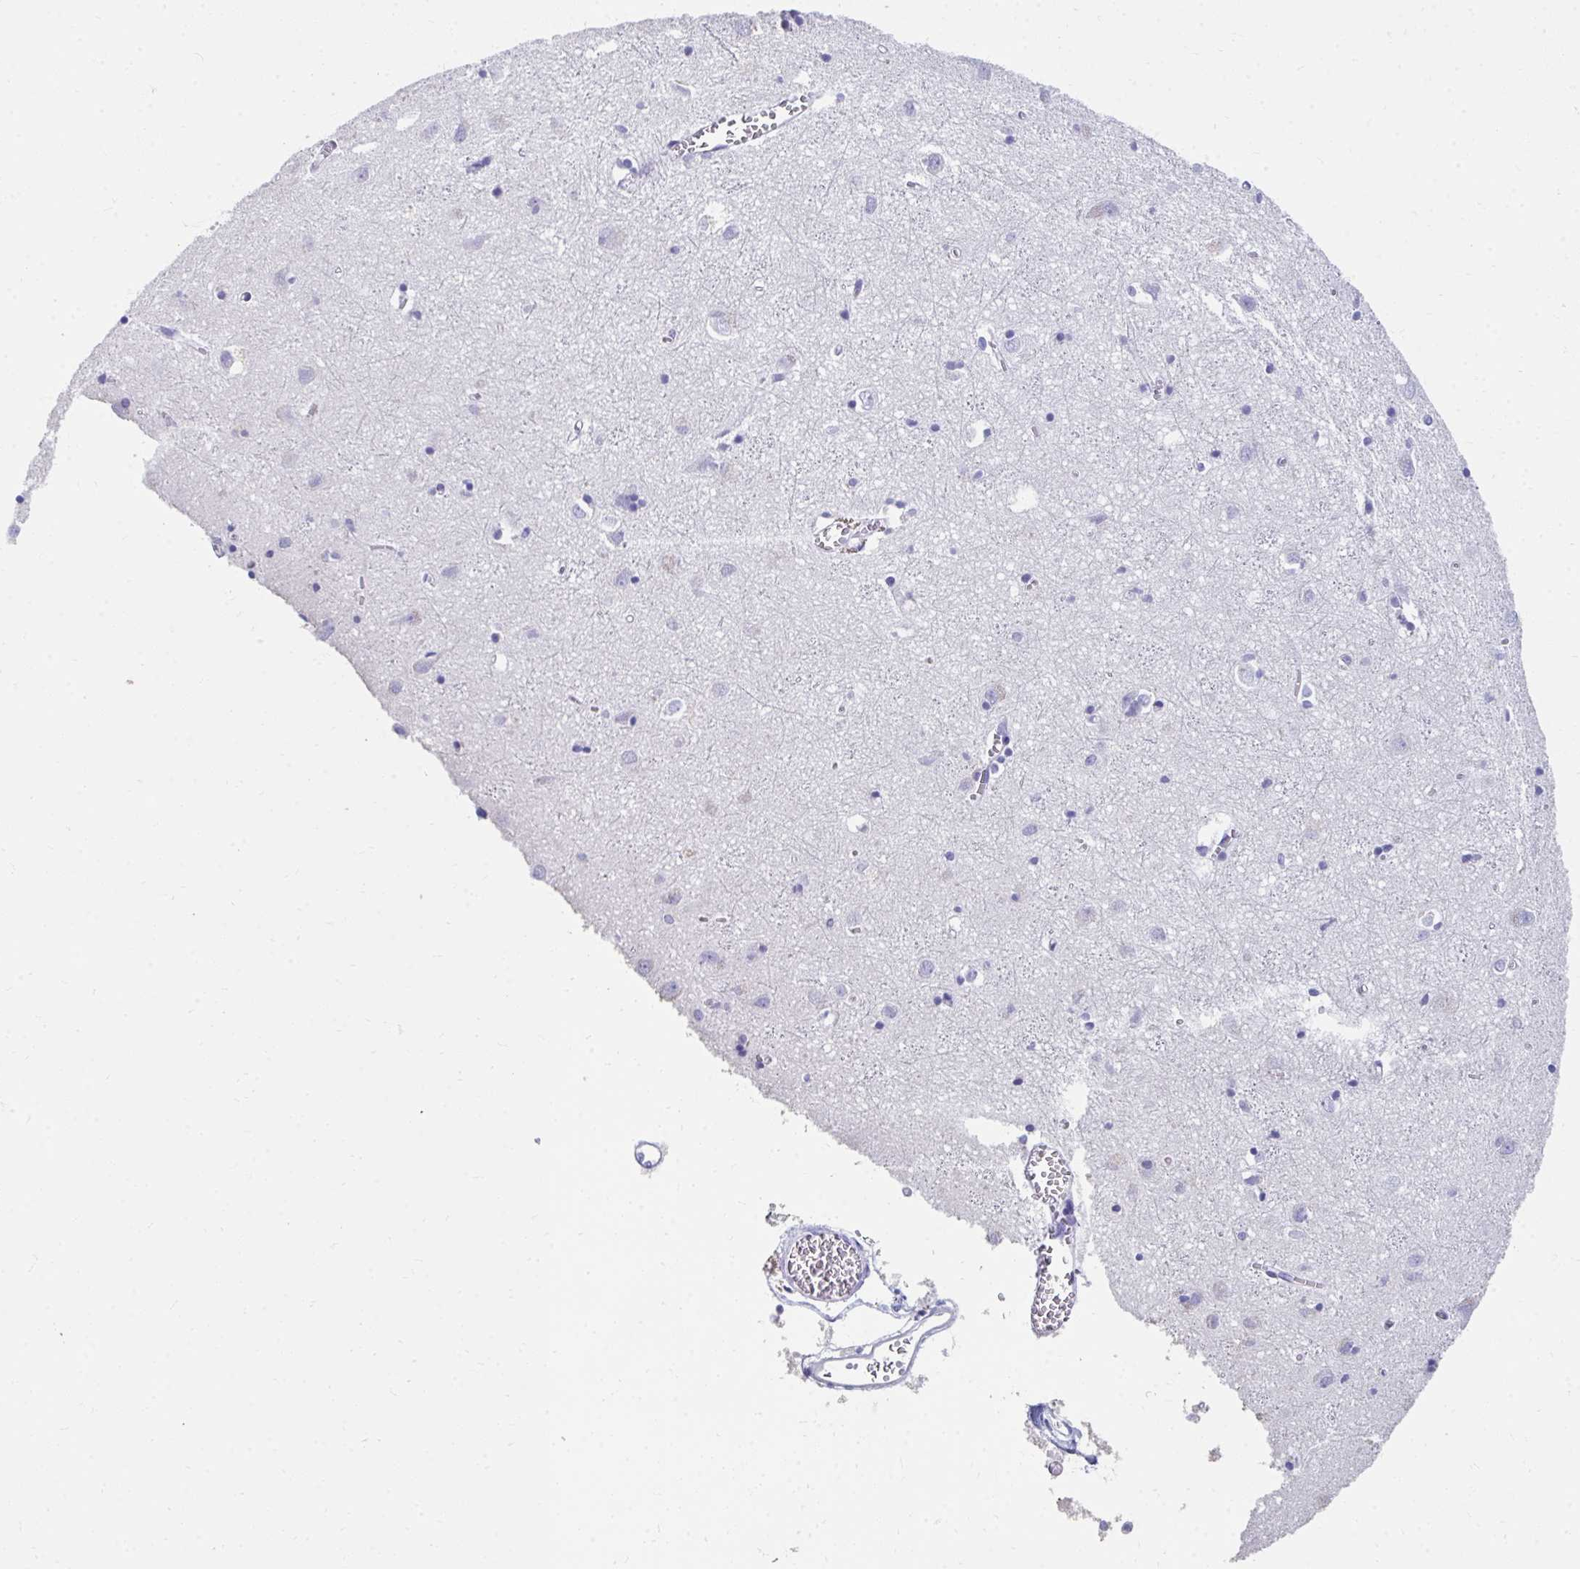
{"staining": {"intensity": "negative", "quantity": "none", "location": "none"}, "tissue": "cerebral cortex", "cell_type": "Endothelial cells", "image_type": "normal", "snomed": [{"axis": "morphology", "description": "Normal tissue, NOS"}, {"axis": "topography", "description": "Cerebral cortex"}], "caption": "Immunohistochemistry (IHC) of normal human cerebral cortex demonstrates no staining in endothelial cells.", "gene": "HGD", "patient": {"sex": "male", "age": 70}}